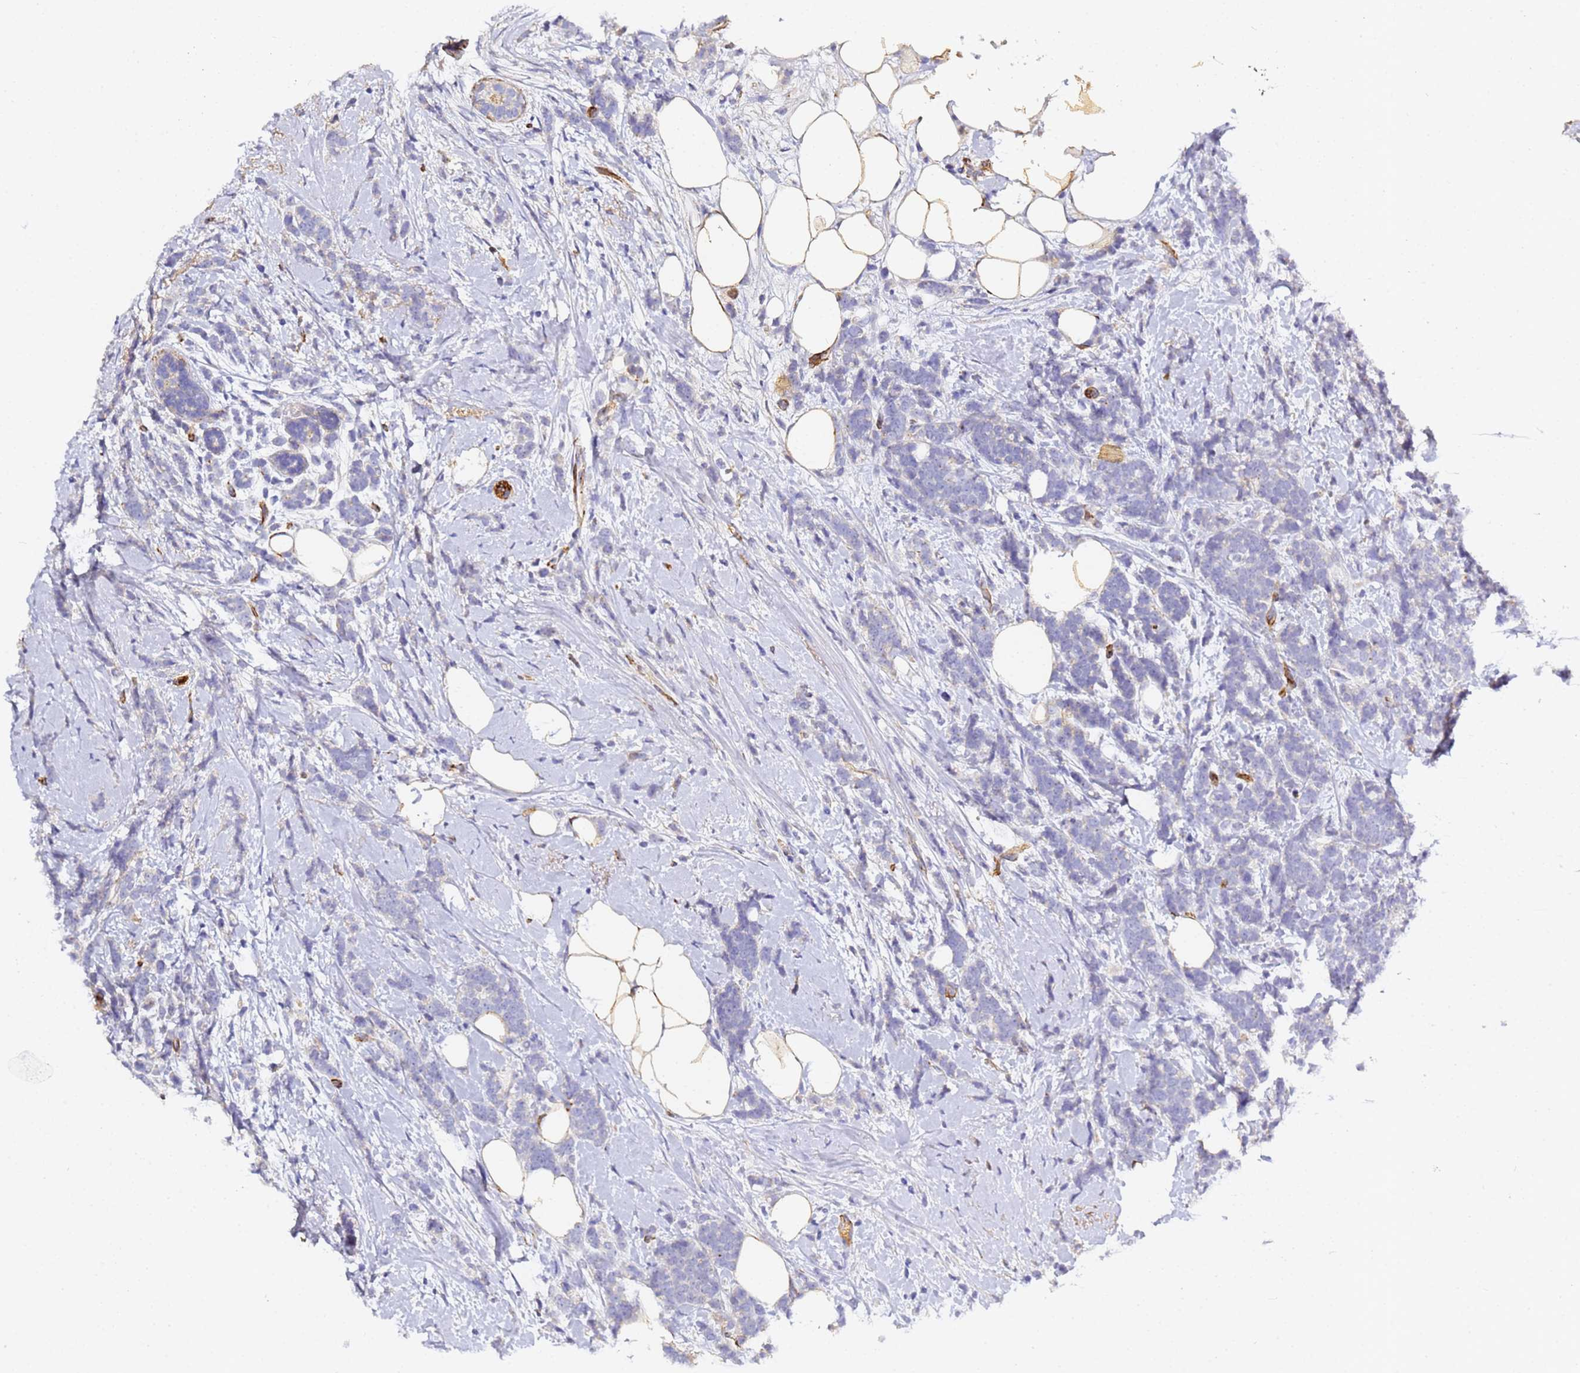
{"staining": {"intensity": "negative", "quantity": "none", "location": "none"}, "tissue": "breast cancer", "cell_type": "Tumor cells", "image_type": "cancer", "snomed": [{"axis": "morphology", "description": "Lobular carcinoma"}, {"axis": "topography", "description": "Breast"}], "caption": "There is no significant staining in tumor cells of lobular carcinoma (breast).", "gene": "CFH", "patient": {"sex": "female", "age": 58}}